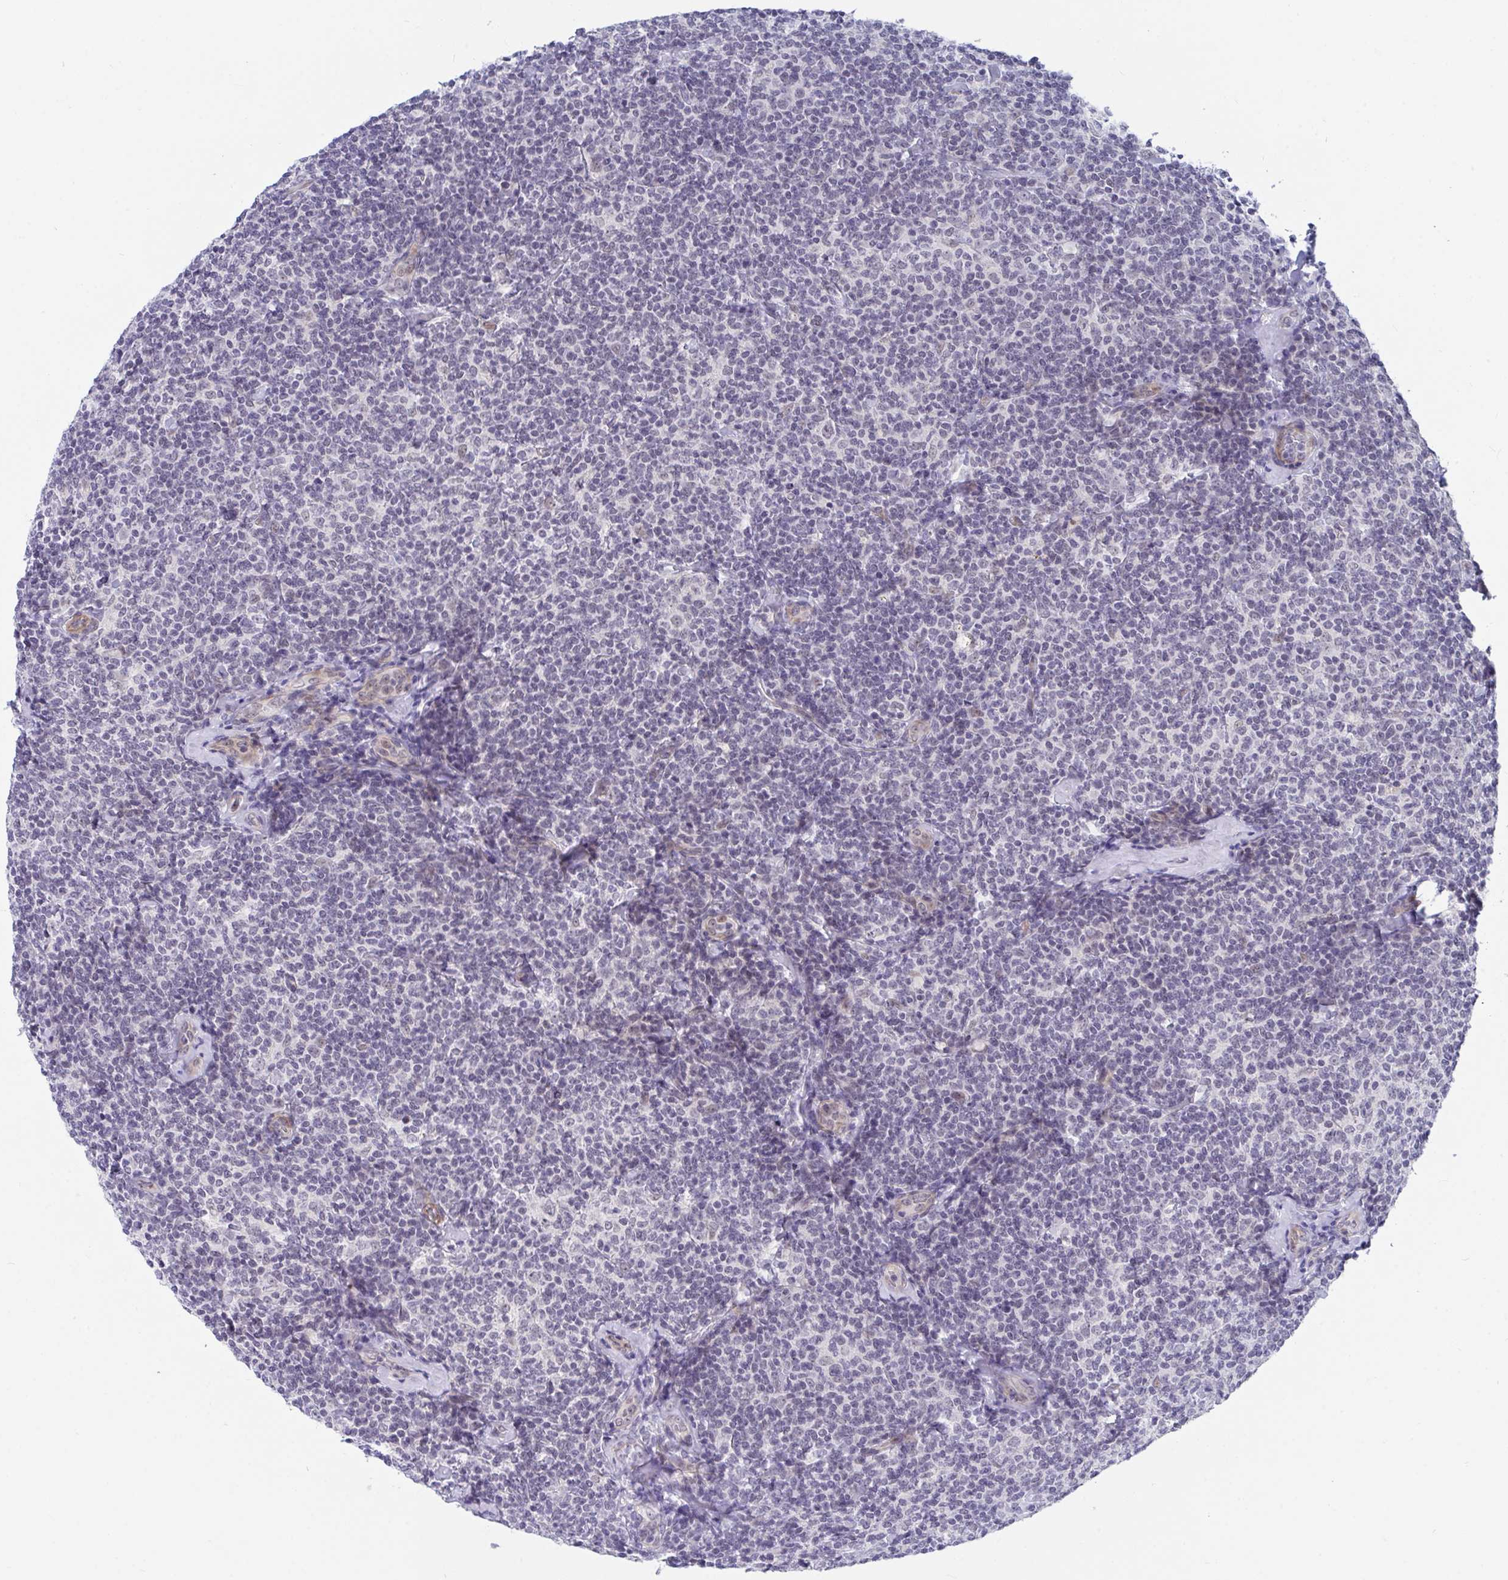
{"staining": {"intensity": "negative", "quantity": "none", "location": "none"}, "tissue": "lymphoma", "cell_type": "Tumor cells", "image_type": "cancer", "snomed": [{"axis": "morphology", "description": "Malignant lymphoma, non-Hodgkin's type, Low grade"}, {"axis": "topography", "description": "Lymph node"}], "caption": "Tumor cells show no significant expression in lymphoma. The staining was performed using DAB to visualize the protein expression in brown, while the nuclei were stained in blue with hematoxylin (Magnification: 20x).", "gene": "DAOA", "patient": {"sex": "female", "age": 56}}